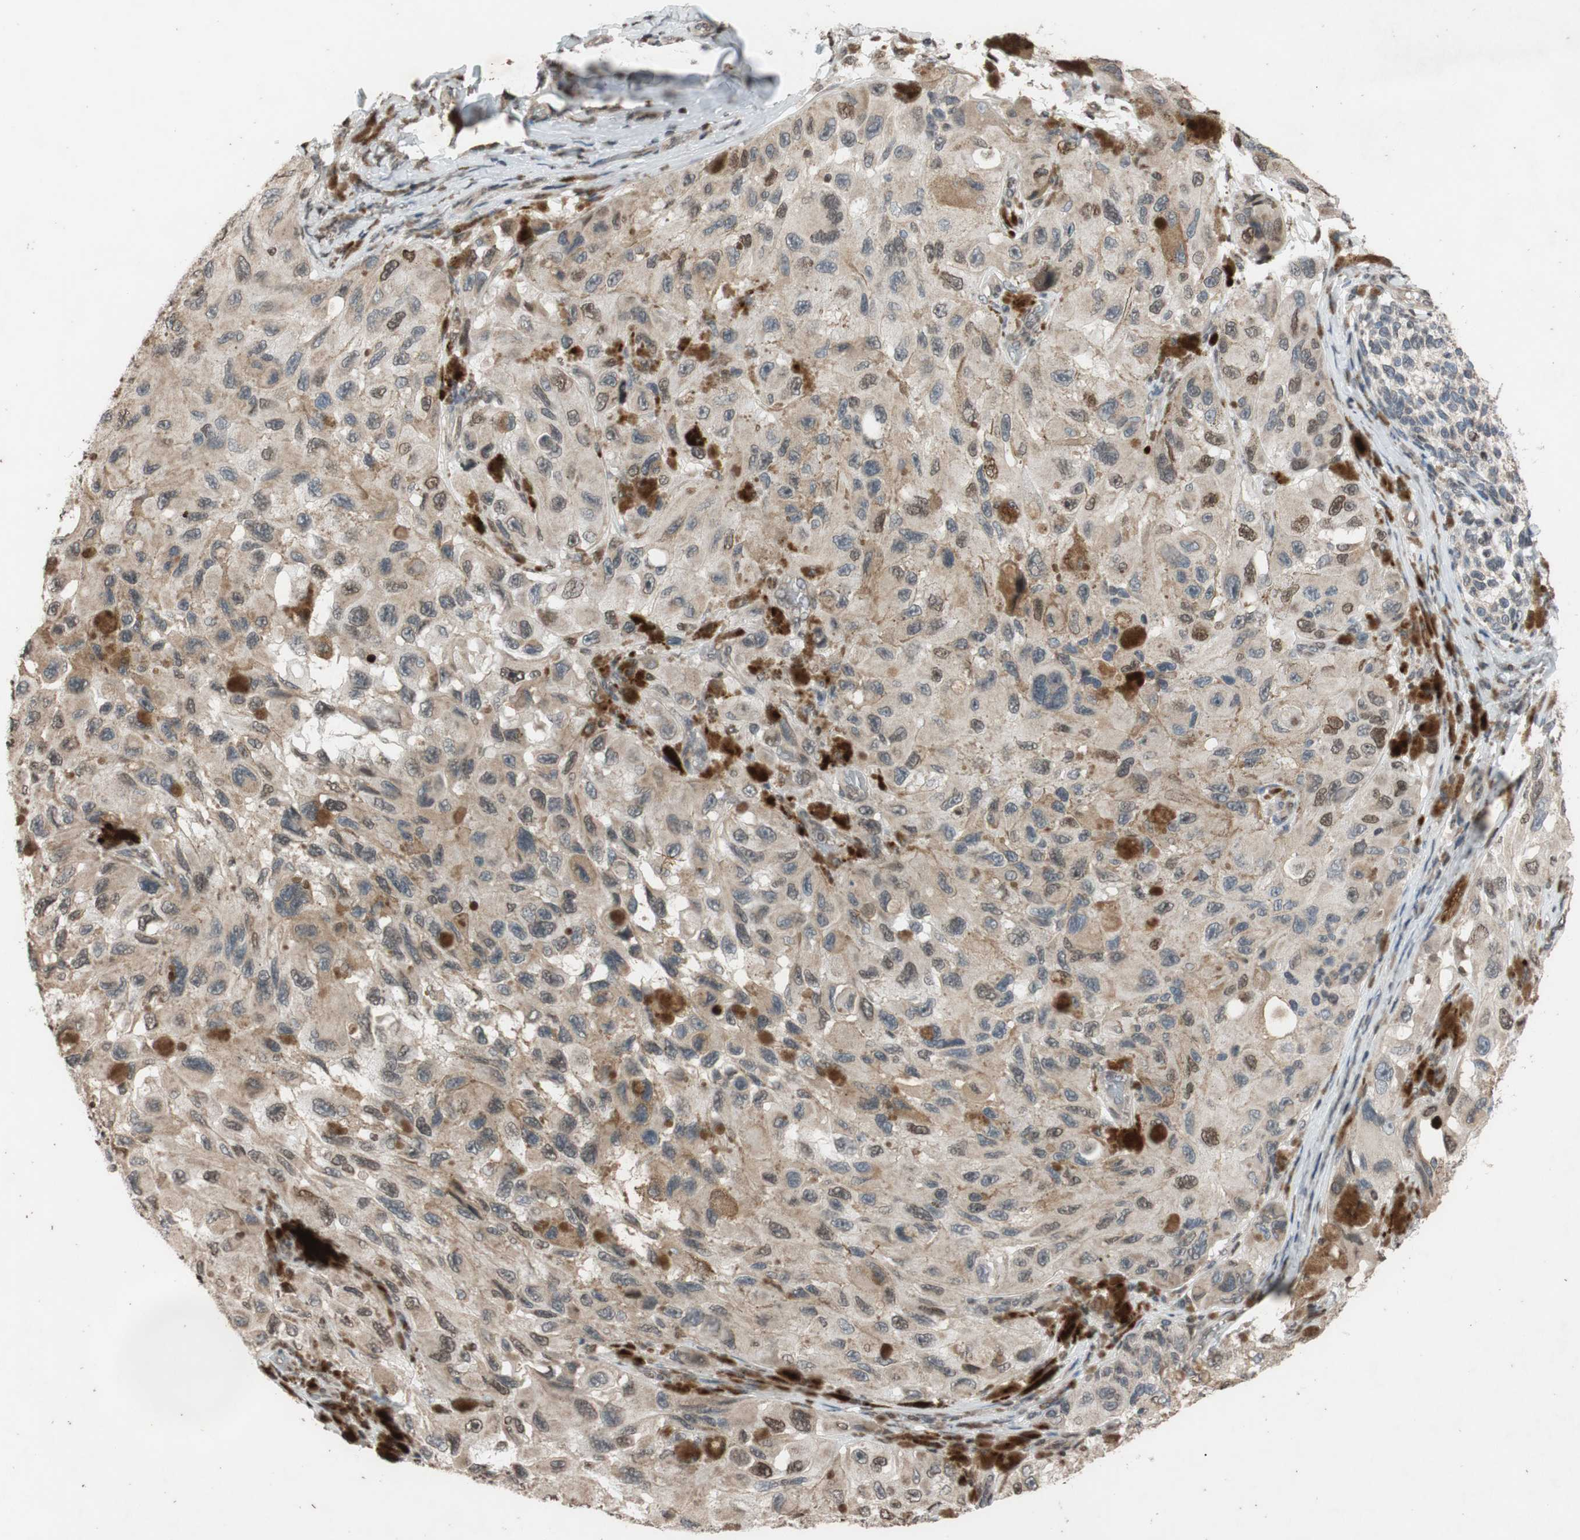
{"staining": {"intensity": "weak", "quantity": "25%-75%", "location": "cytoplasmic/membranous,nuclear"}, "tissue": "melanoma", "cell_type": "Tumor cells", "image_type": "cancer", "snomed": [{"axis": "morphology", "description": "Malignant melanoma, NOS"}, {"axis": "topography", "description": "Skin"}], "caption": "Immunohistochemical staining of melanoma displays low levels of weak cytoplasmic/membranous and nuclear staining in about 25%-75% of tumor cells. (Brightfield microscopy of DAB IHC at high magnification).", "gene": "MCM6", "patient": {"sex": "female", "age": 73}}